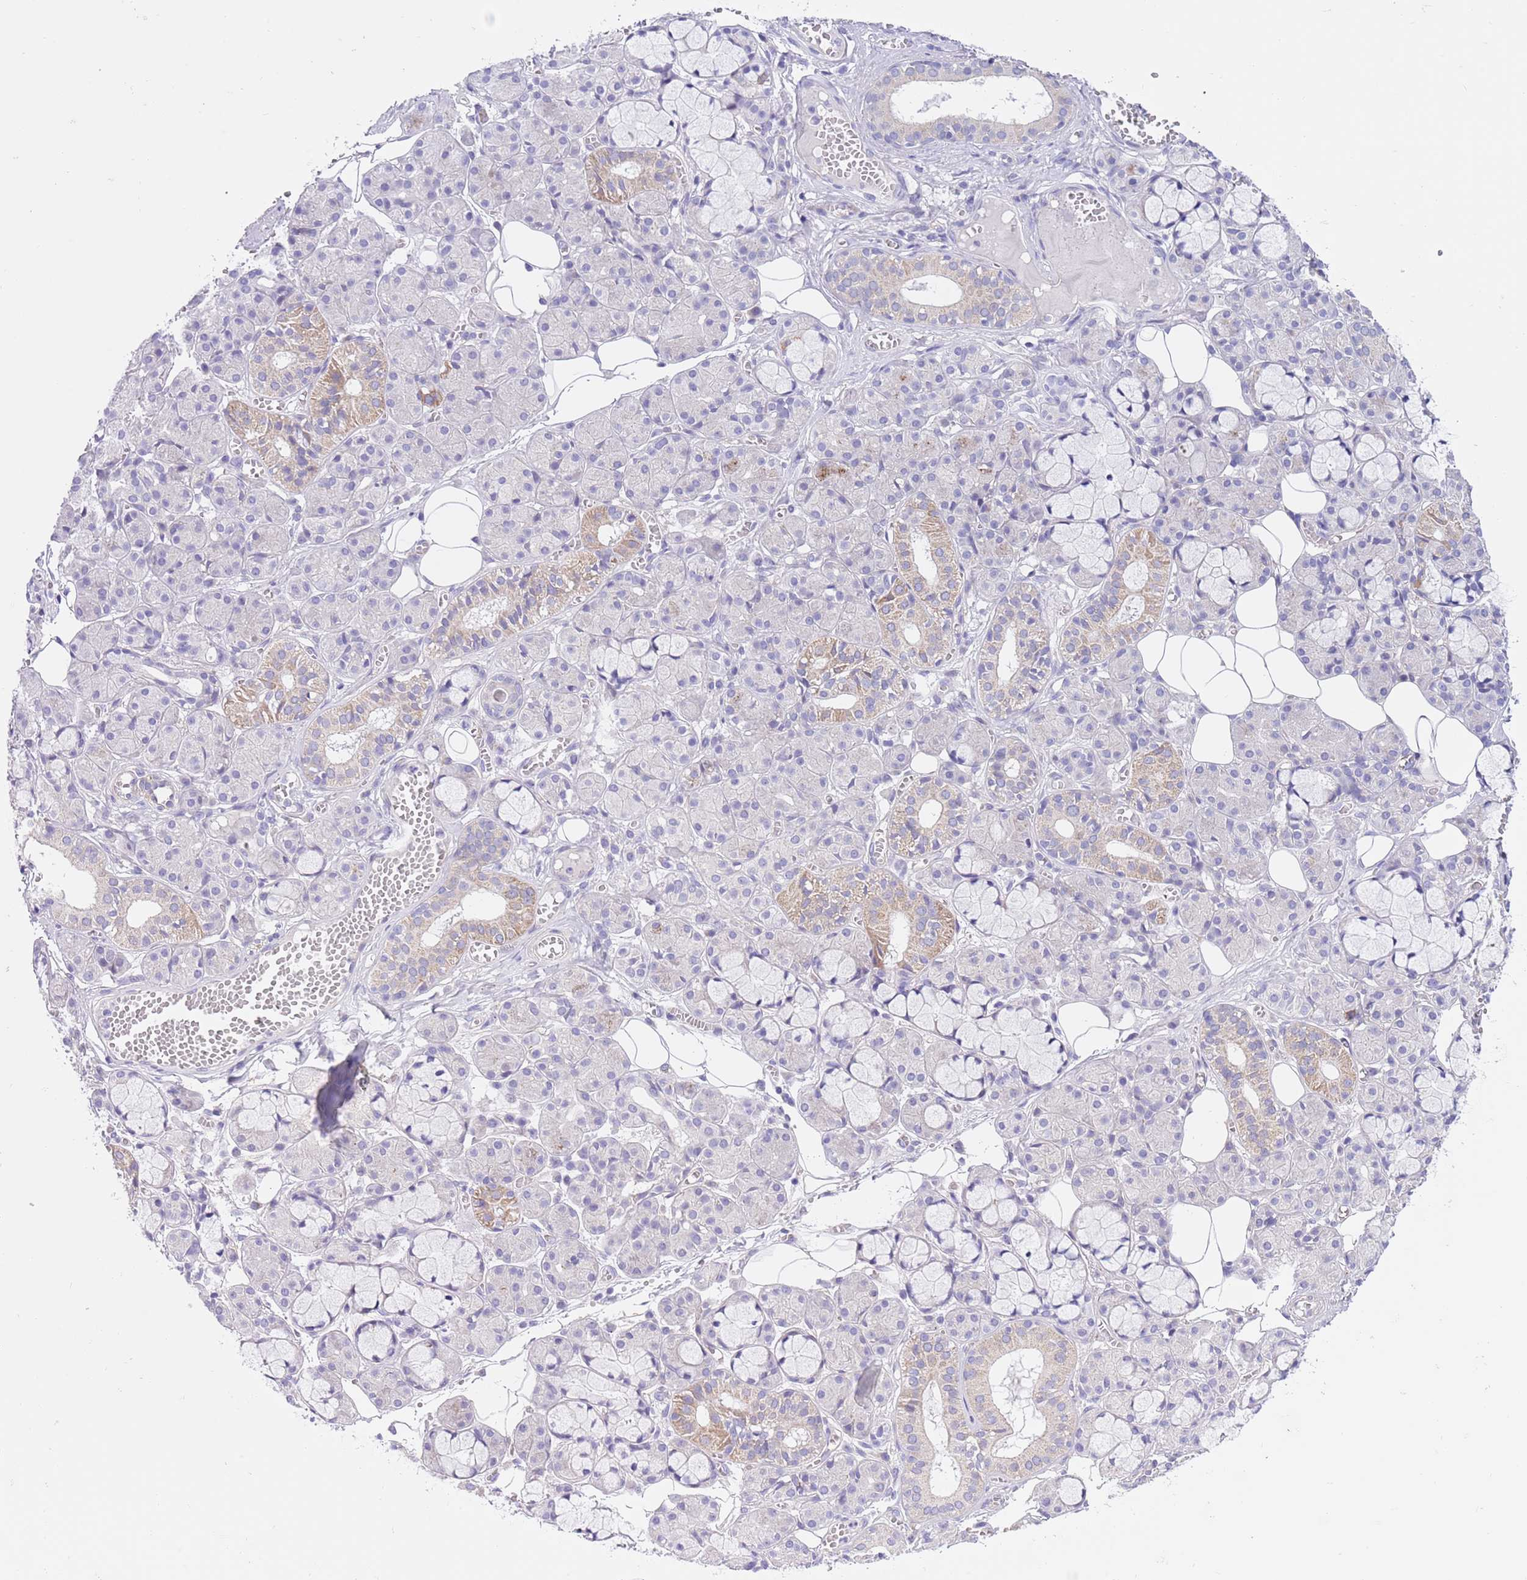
{"staining": {"intensity": "moderate", "quantity": "<25%", "location": "cytoplasmic/membranous"}, "tissue": "salivary gland", "cell_type": "Glandular cells", "image_type": "normal", "snomed": [{"axis": "morphology", "description": "Normal tissue, NOS"}, {"axis": "topography", "description": "Salivary gland"}], "caption": "Normal salivary gland exhibits moderate cytoplasmic/membranous positivity in approximately <25% of glandular cells The staining is performed using DAB brown chromogen to label protein expression. The nuclei are counter-stained blue using hematoxylin..", "gene": "NET1", "patient": {"sex": "male", "age": 63}}